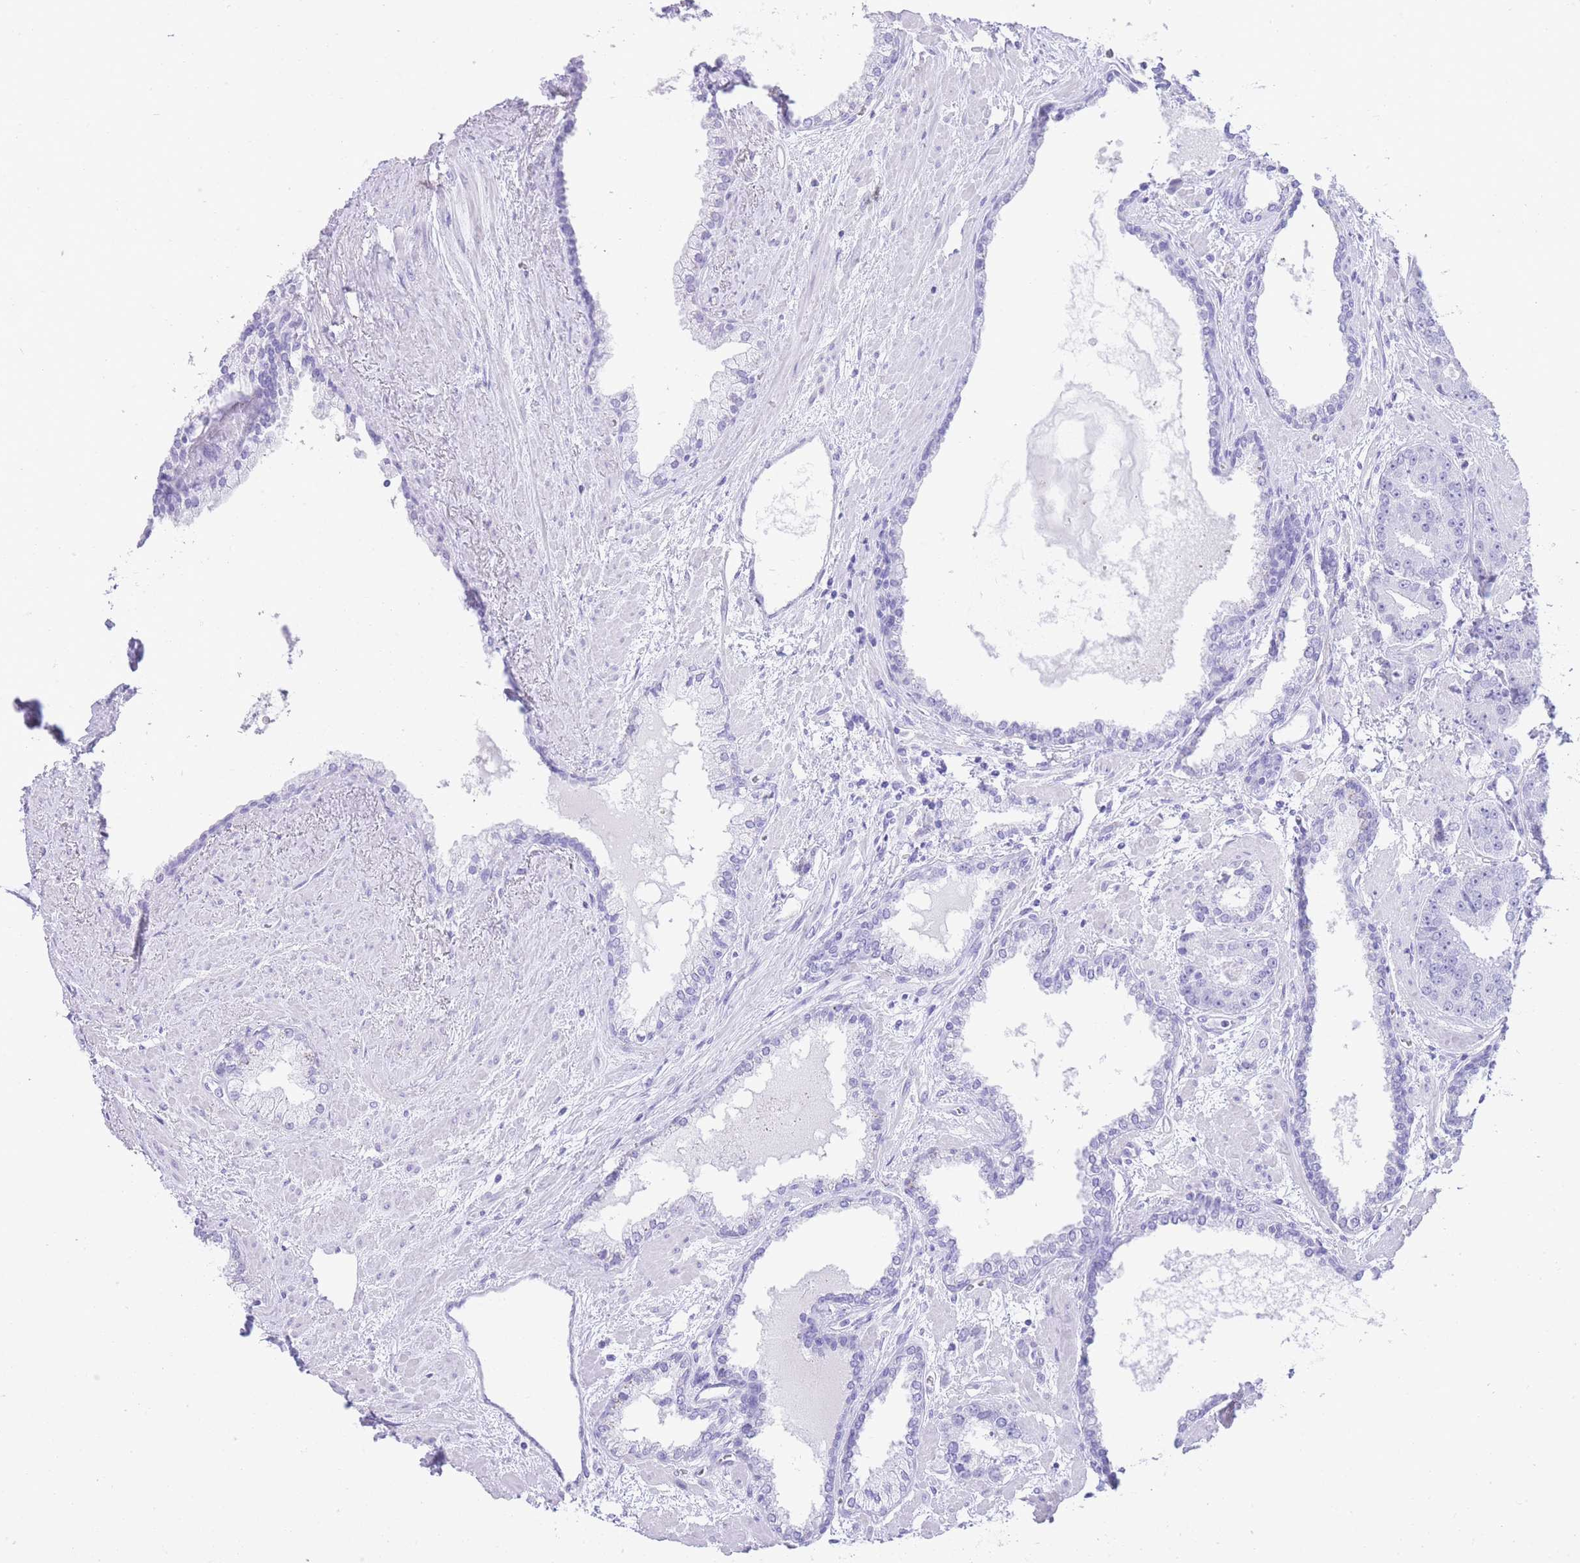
{"staining": {"intensity": "negative", "quantity": "none", "location": "none"}, "tissue": "prostate cancer", "cell_type": "Tumor cells", "image_type": "cancer", "snomed": [{"axis": "morphology", "description": "Adenocarcinoma, High grade"}, {"axis": "topography", "description": "Prostate"}], "caption": "Tumor cells show no significant expression in high-grade adenocarcinoma (prostate).", "gene": "ELOA2", "patient": {"sex": "male", "age": 71}}